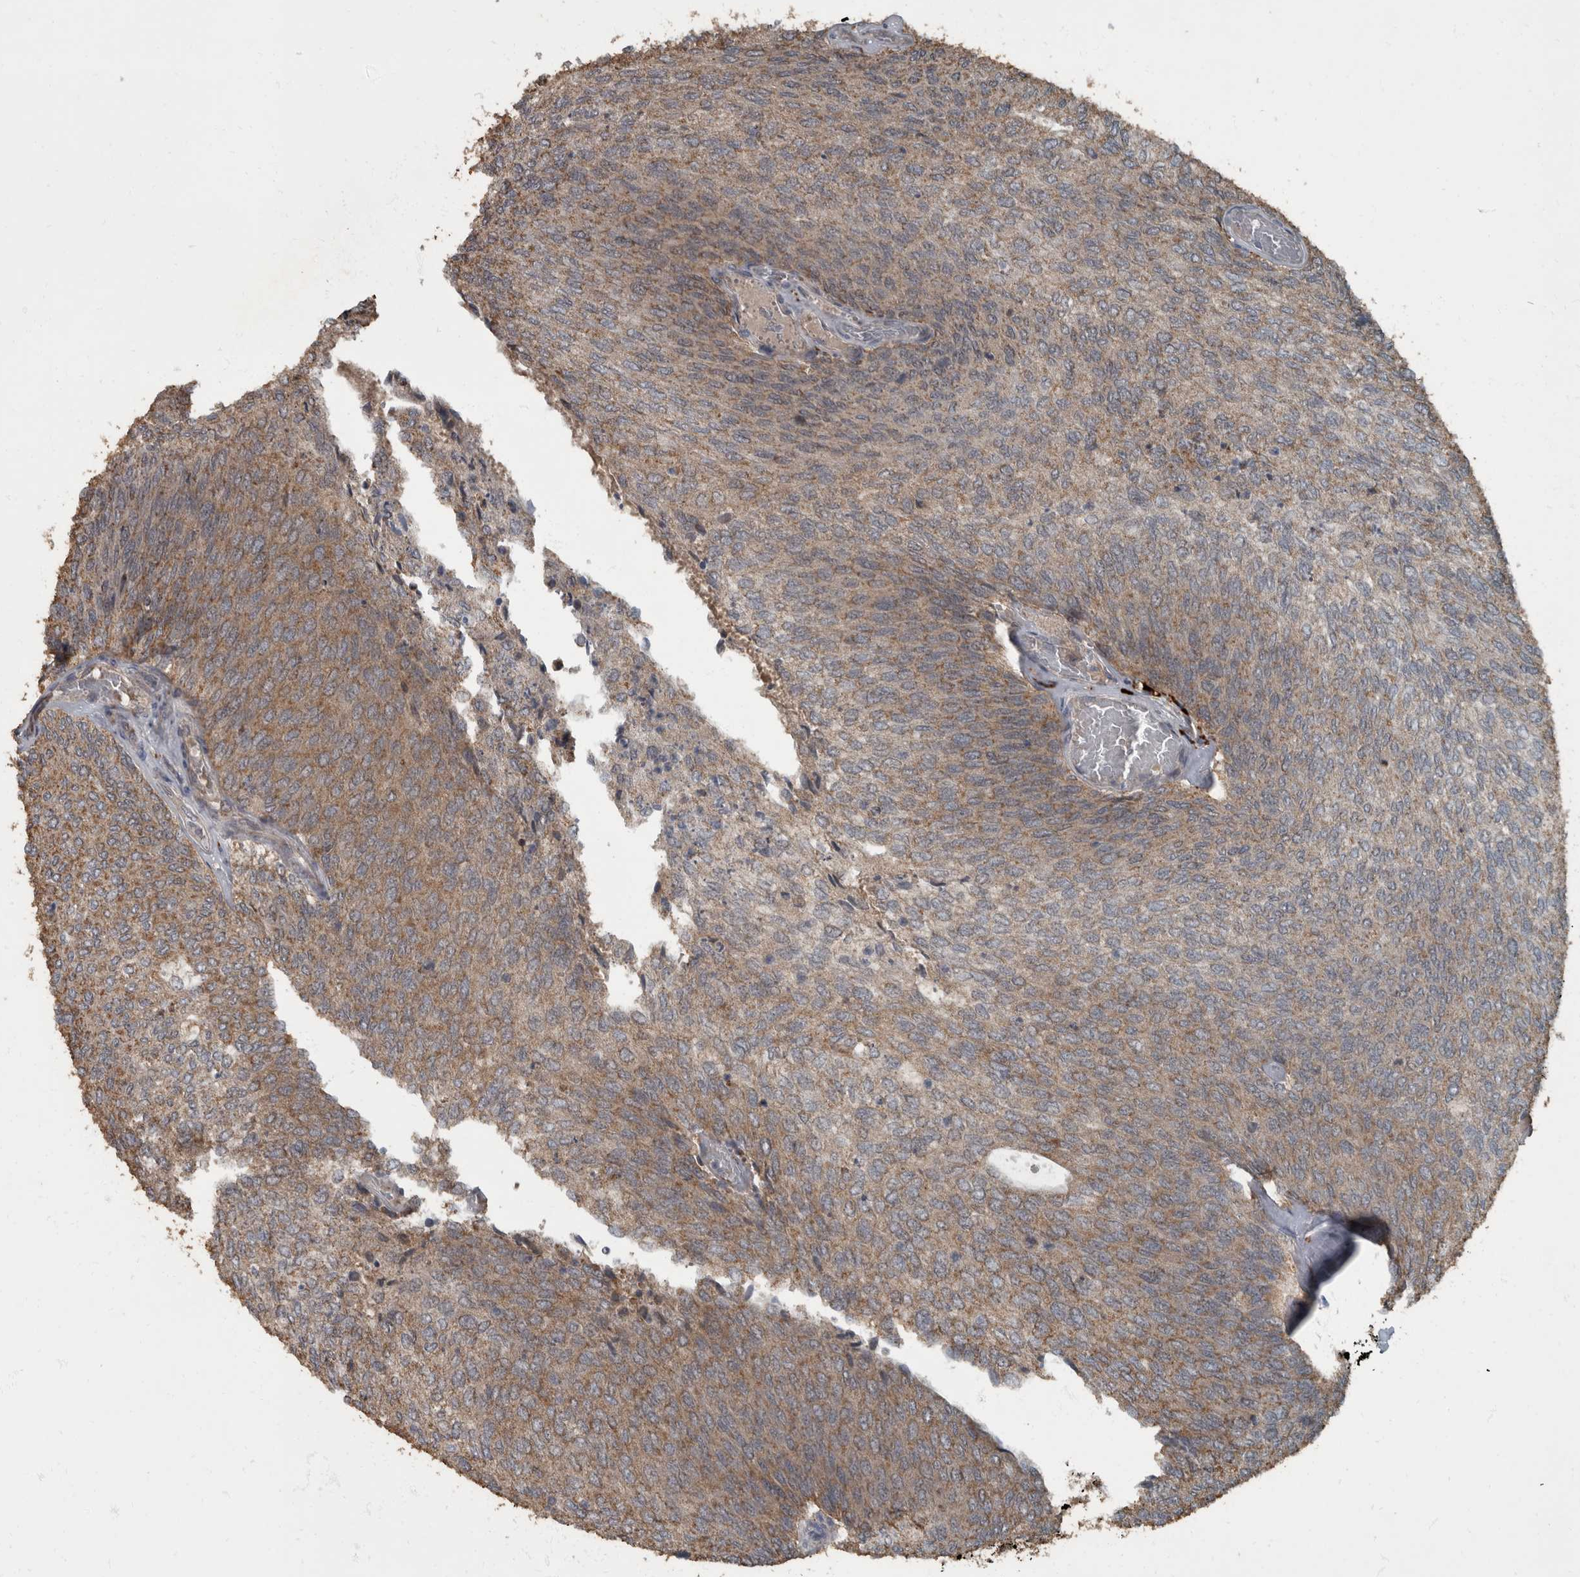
{"staining": {"intensity": "moderate", "quantity": ">75%", "location": "cytoplasmic/membranous"}, "tissue": "urothelial cancer", "cell_type": "Tumor cells", "image_type": "cancer", "snomed": [{"axis": "morphology", "description": "Urothelial carcinoma, Low grade"}, {"axis": "topography", "description": "Urinary bladder"}], "caption": "Low-grade urothelial carcinoma stained with a protein marker demonstrates moderate staining in tumor cells.", "gene": "RABGGTB", "patient": {"sex": "female", "age": 79}}